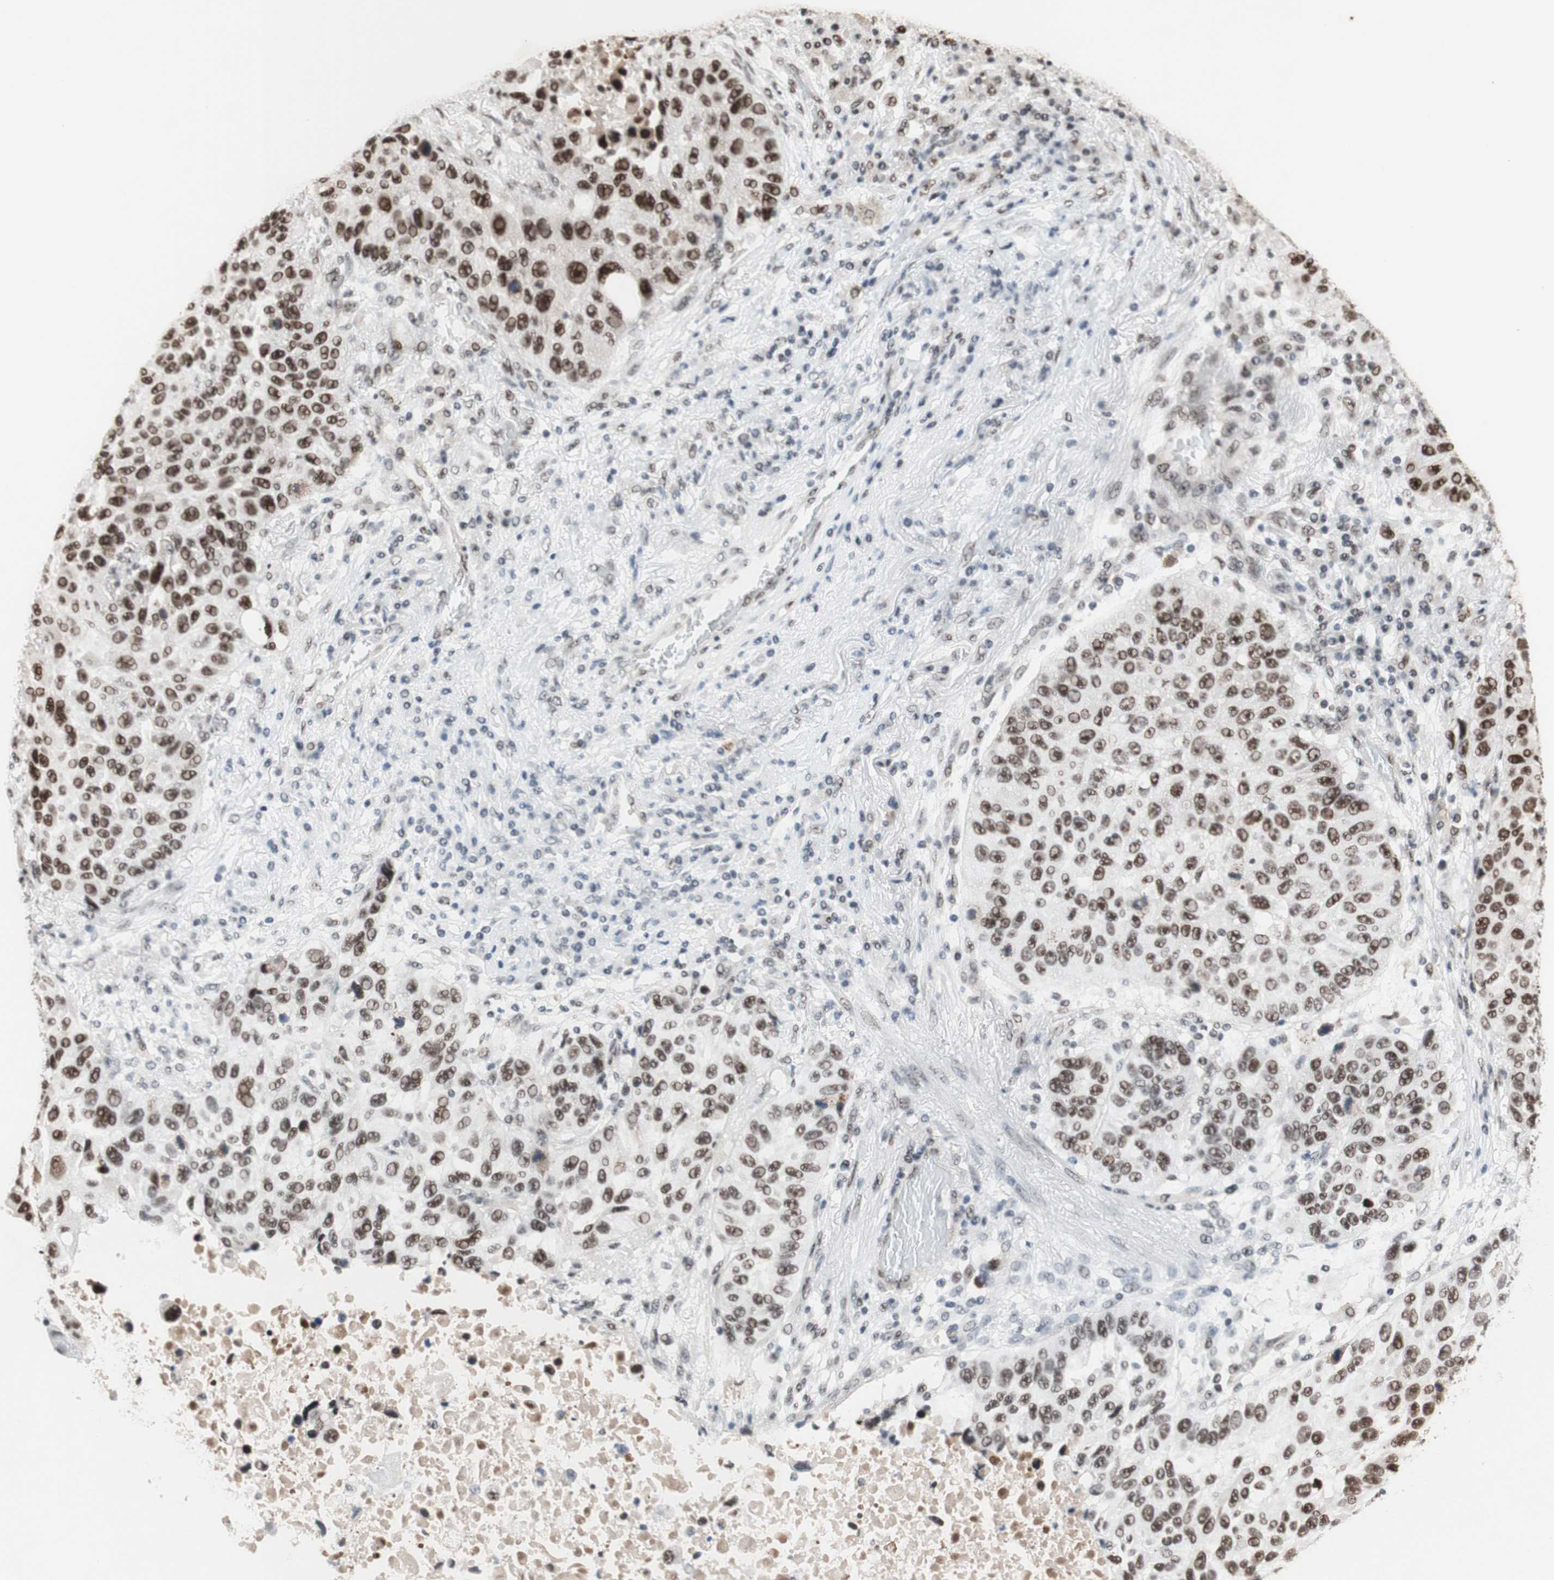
{"staining": {"intensity": "strong", "quantity": ">75%", "location": "nuclear"}, "tissue": "lung cancer", "cell_type": "Tumor cells", "image_type": "cancer", "snomed": [{"axis": "morphology", "description": "Squamous cell carcinoma, NOS"}, {"axis": "topography", "description": "Lung"}], "caption": "An immunohistochemistry (IHC) histopathology image of neoplastic tissue is shown. Protein staining in brown highlights strong nuclear positivity in lung cancer (squamous cell carcinoma) within tumor cells. (IHC, brightfield microscopy, high magnification).", "gene": "PRPF19", "patient": {"sex": "male", "age": 57}}